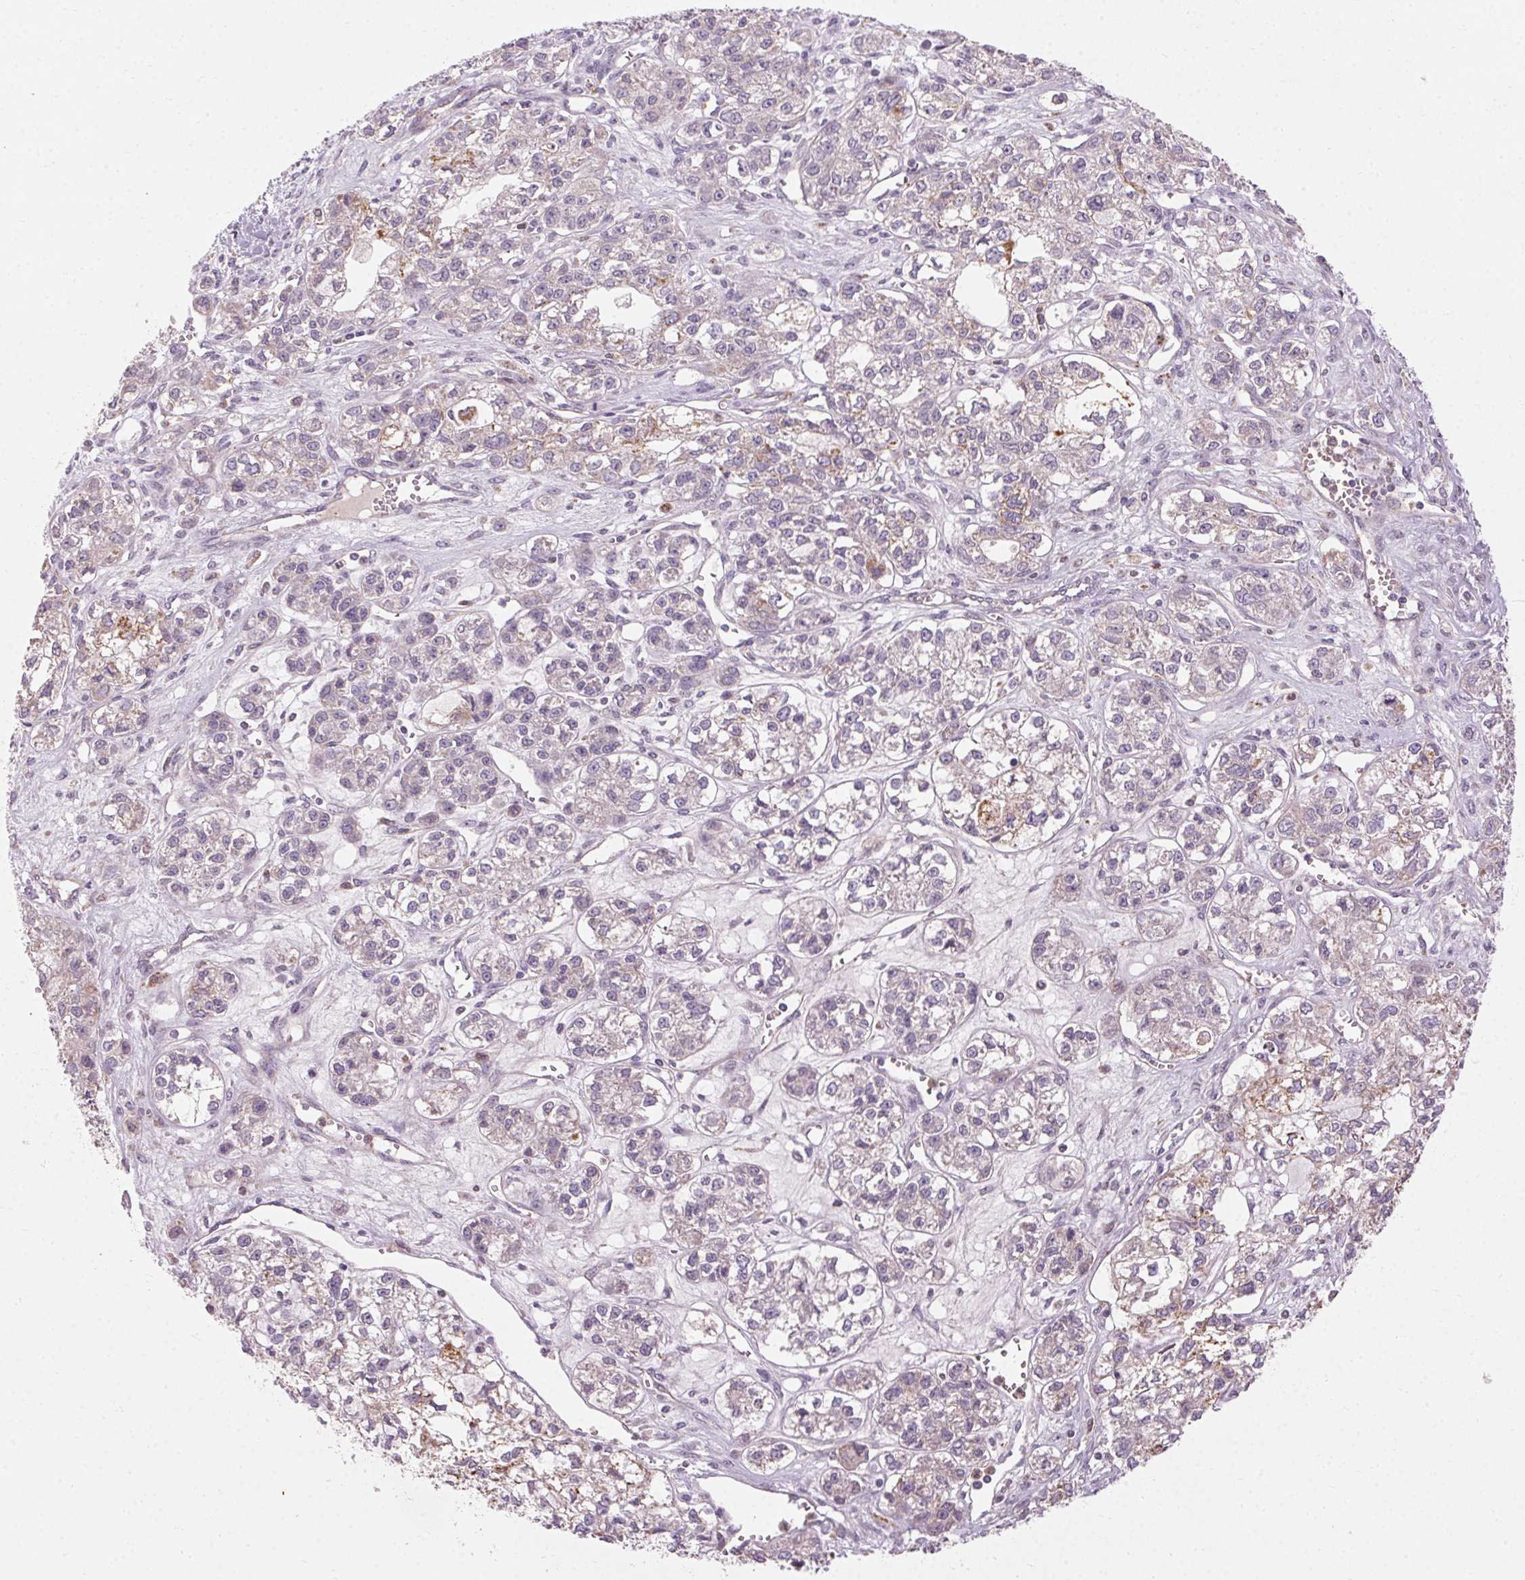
{"staining": {"intensity": "weak", "quantity": "<25%", "location": "cytoplasmic/membranous"}, "tissue": "ovarian cancer", "cell_type": "Tumor cells", "image_type": "cancer", "snomed": [{"axis": "morphology", "description": "Carcinoma, endometroid"}, {"axis": "topography", "description": "Ovary"}], "caption": "This is an immunohistochemistry micrograph of endometroid carcinoma (ovarian). There is no positivity in tumor cells.", "gene": "REP15", "patient": {"sex": "female", "age": 64}}